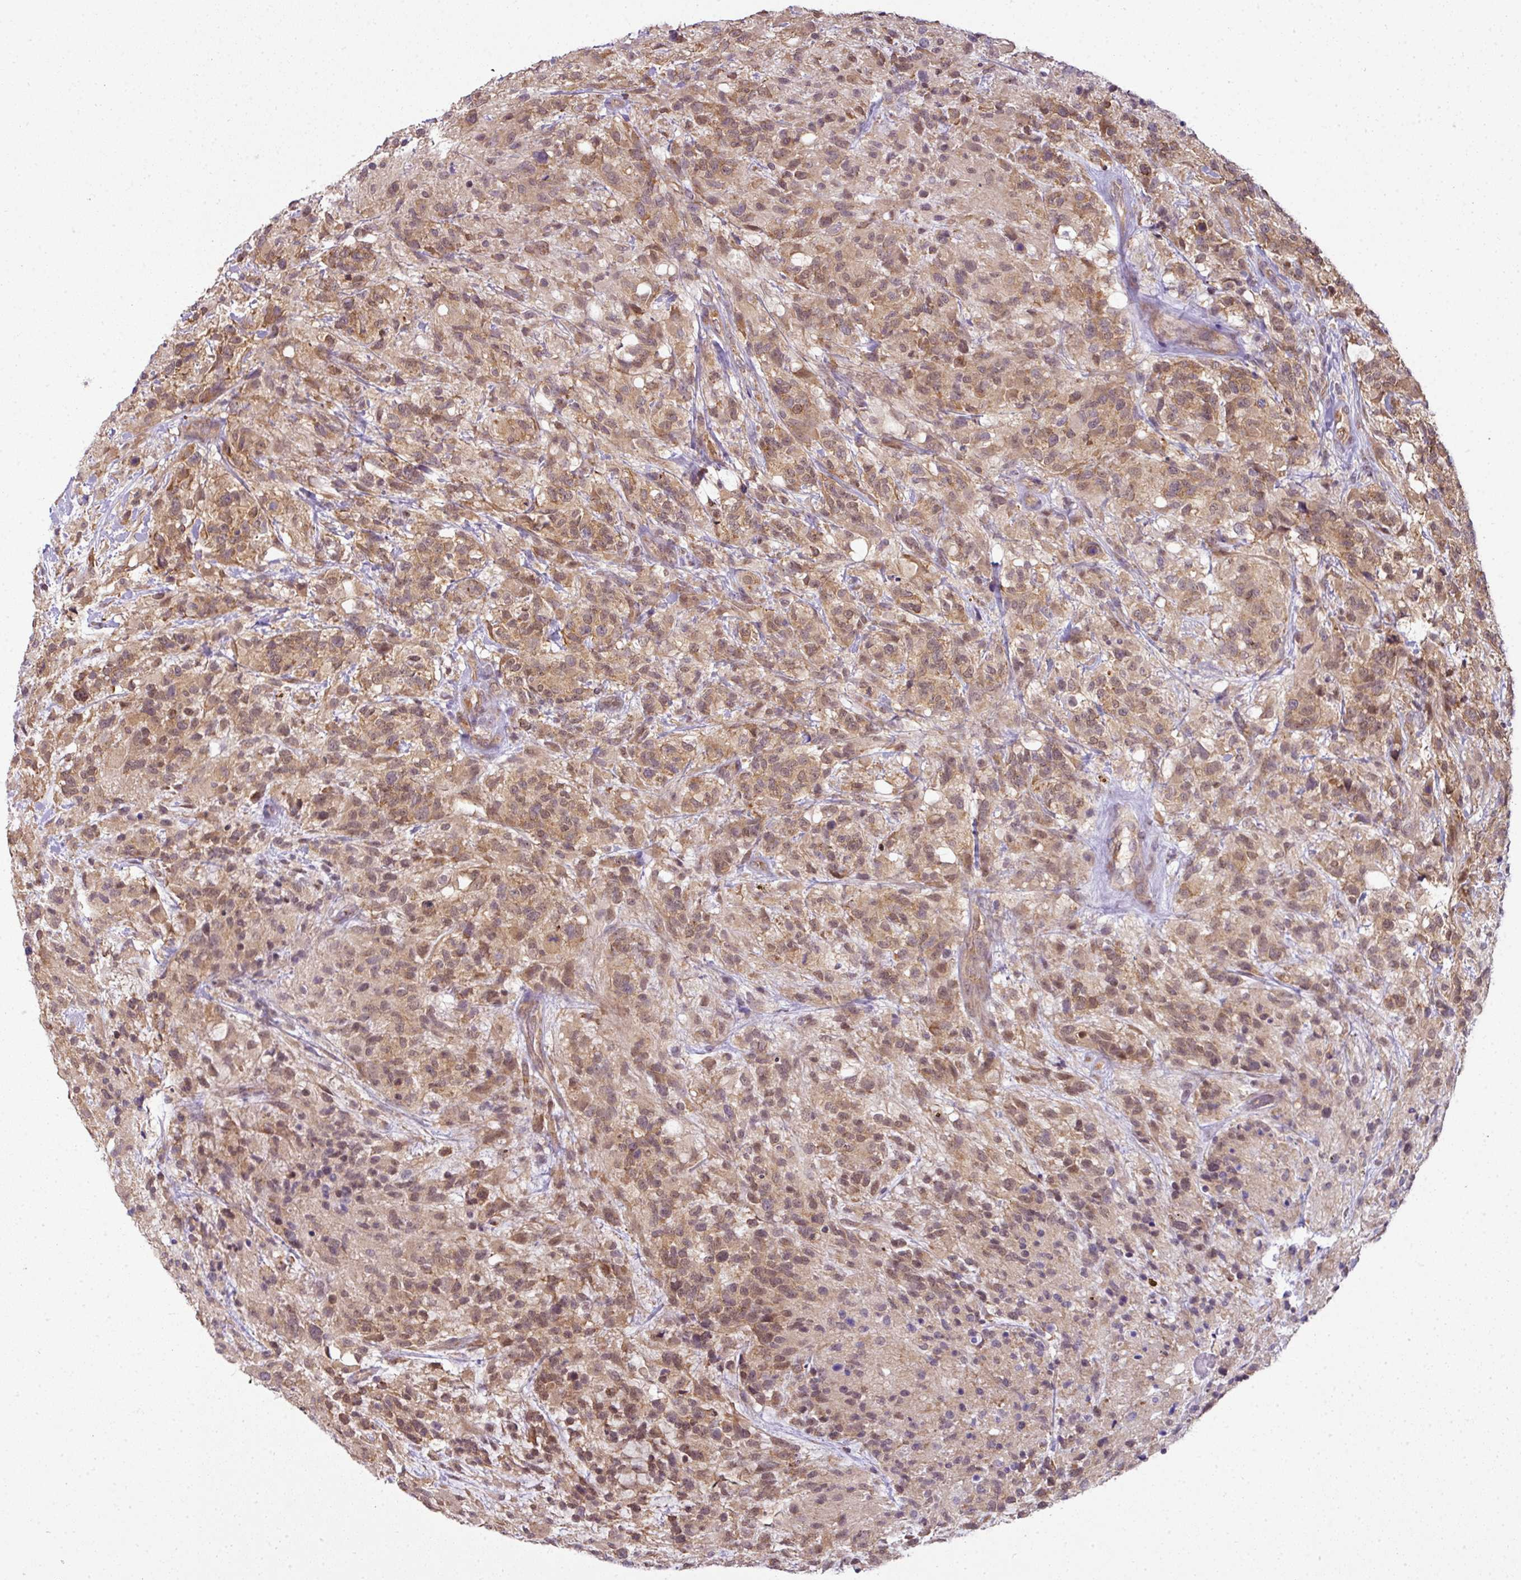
{"staining": {"intensity": "moderate", "quantity": ">75%", "location": "cytoplasmic/membranous,nuclear"}, "tissue": "glioma", "cell_type": "Tumor cells", "image_type": "cancer", "snomed": [{"axis": "morphology", "description": "Glioma, malignant, High grade"}, {"axis": "topography", "description": "Brain"}], "caption": "Glioma stained with DAB immunohistochemistry (IHC) shows medium levels of moderate cytoplasmic/membranous and nuclear staining in about >75% of tumor cells. The staining was performed using DAB (3,3'-diaminobenzidine) to visualize the protein expression in brown, while the nuclei were stained in blue with hematoxylin (Magnification: 20x).", "gene": "RBM4B", "patient": {"sex": "female", "age": 67}}